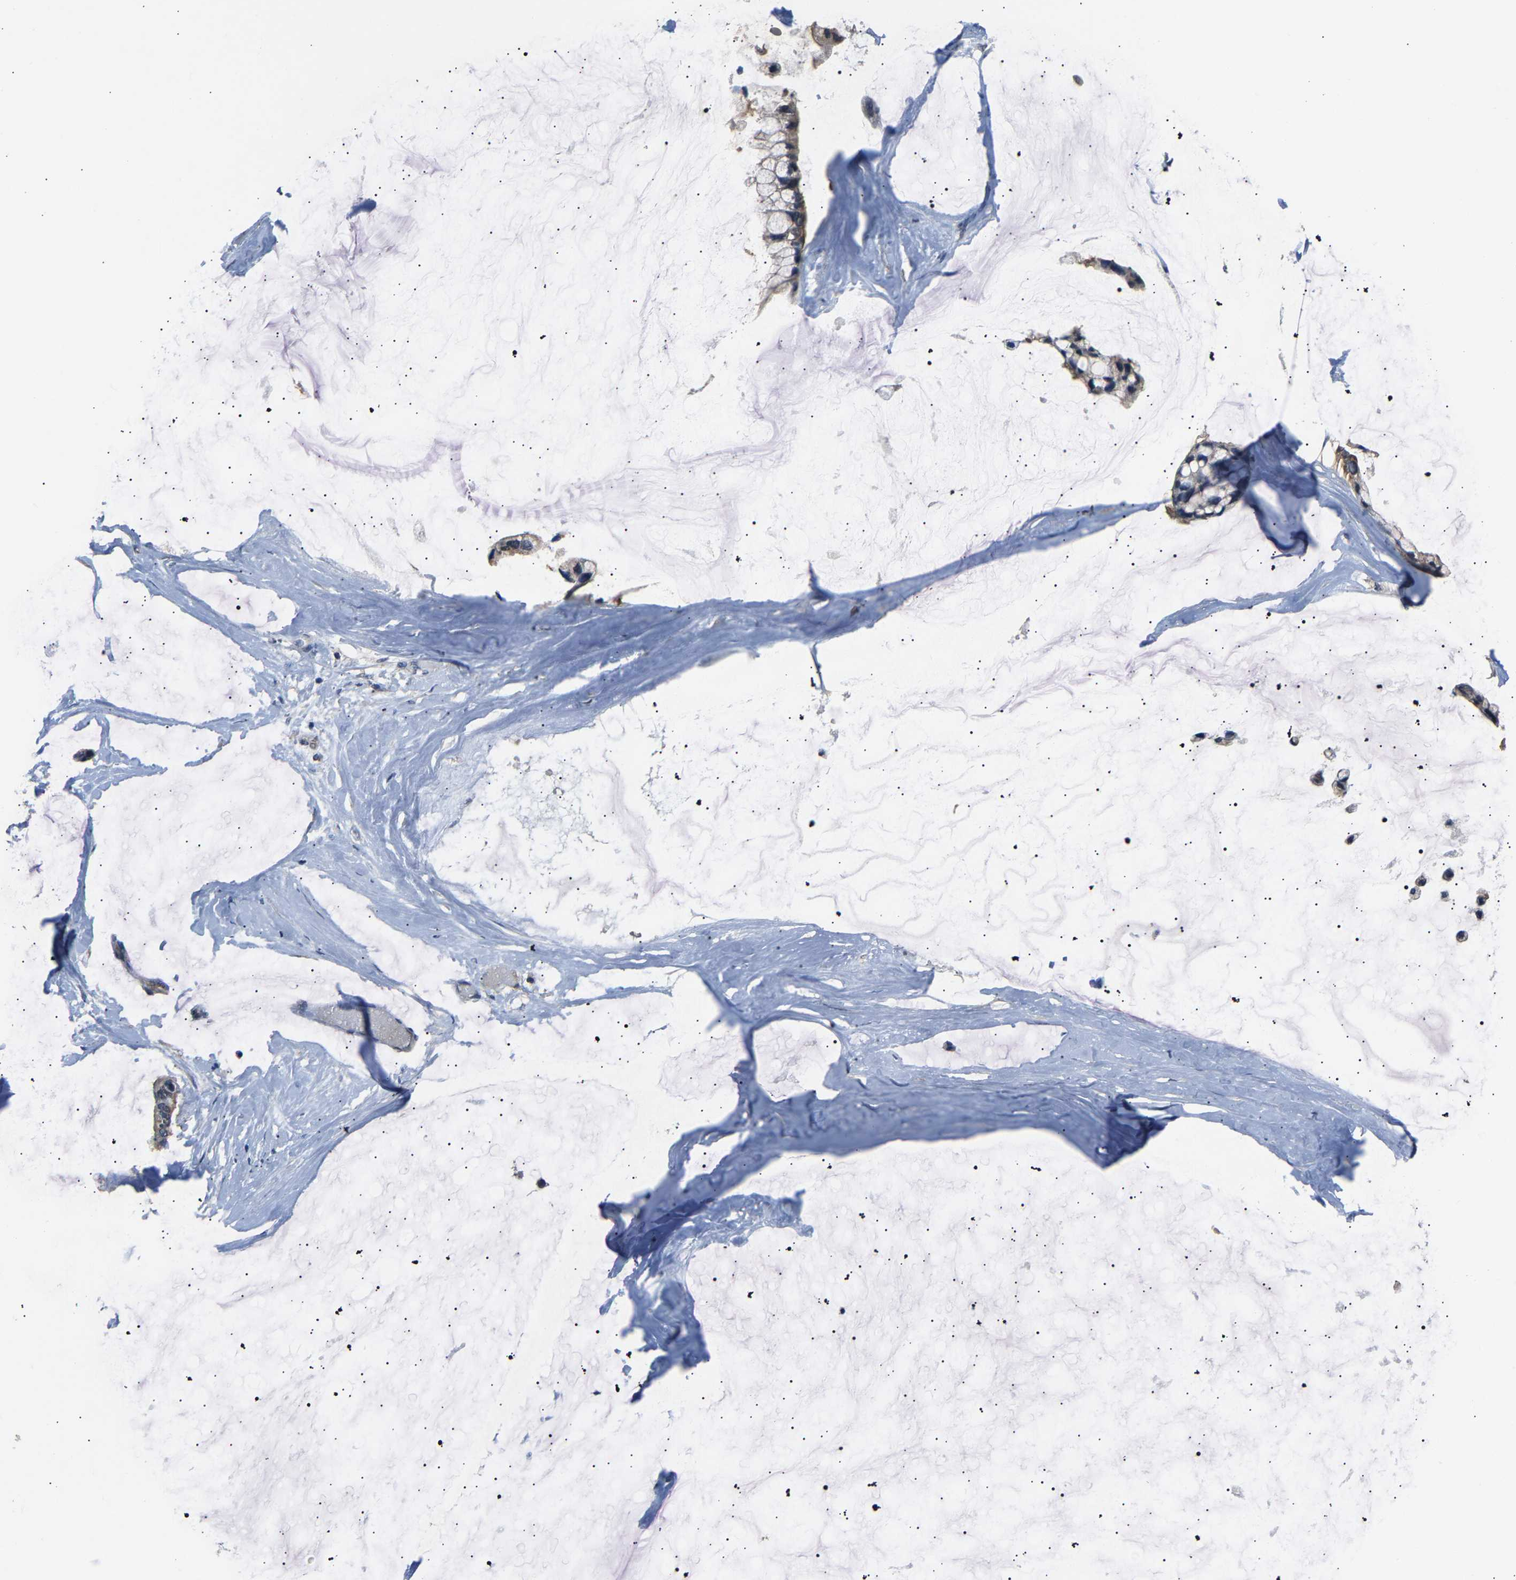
{"staining": {"intensity": "weak", "quantity": "25%-75%", "location": "cytoplasmic/membranous"}, "tissue": "ovarian cancer", "cell_type": "Tumor cells", "image_type": "cancer", "snomed": [{"axis": "morphology", "description": "Cystadenocarcinoma, mucinous, NOS"}, {"axis": "topography", "description": "Ovary"}], "caption": "A low amount of weak cytoplasmic/membranous staining is present in about 25%-75% of tumor cells in ovarian cancer tissue.", "gene": "ABCC9", "patient": {"sex": "female", "age": 39}}